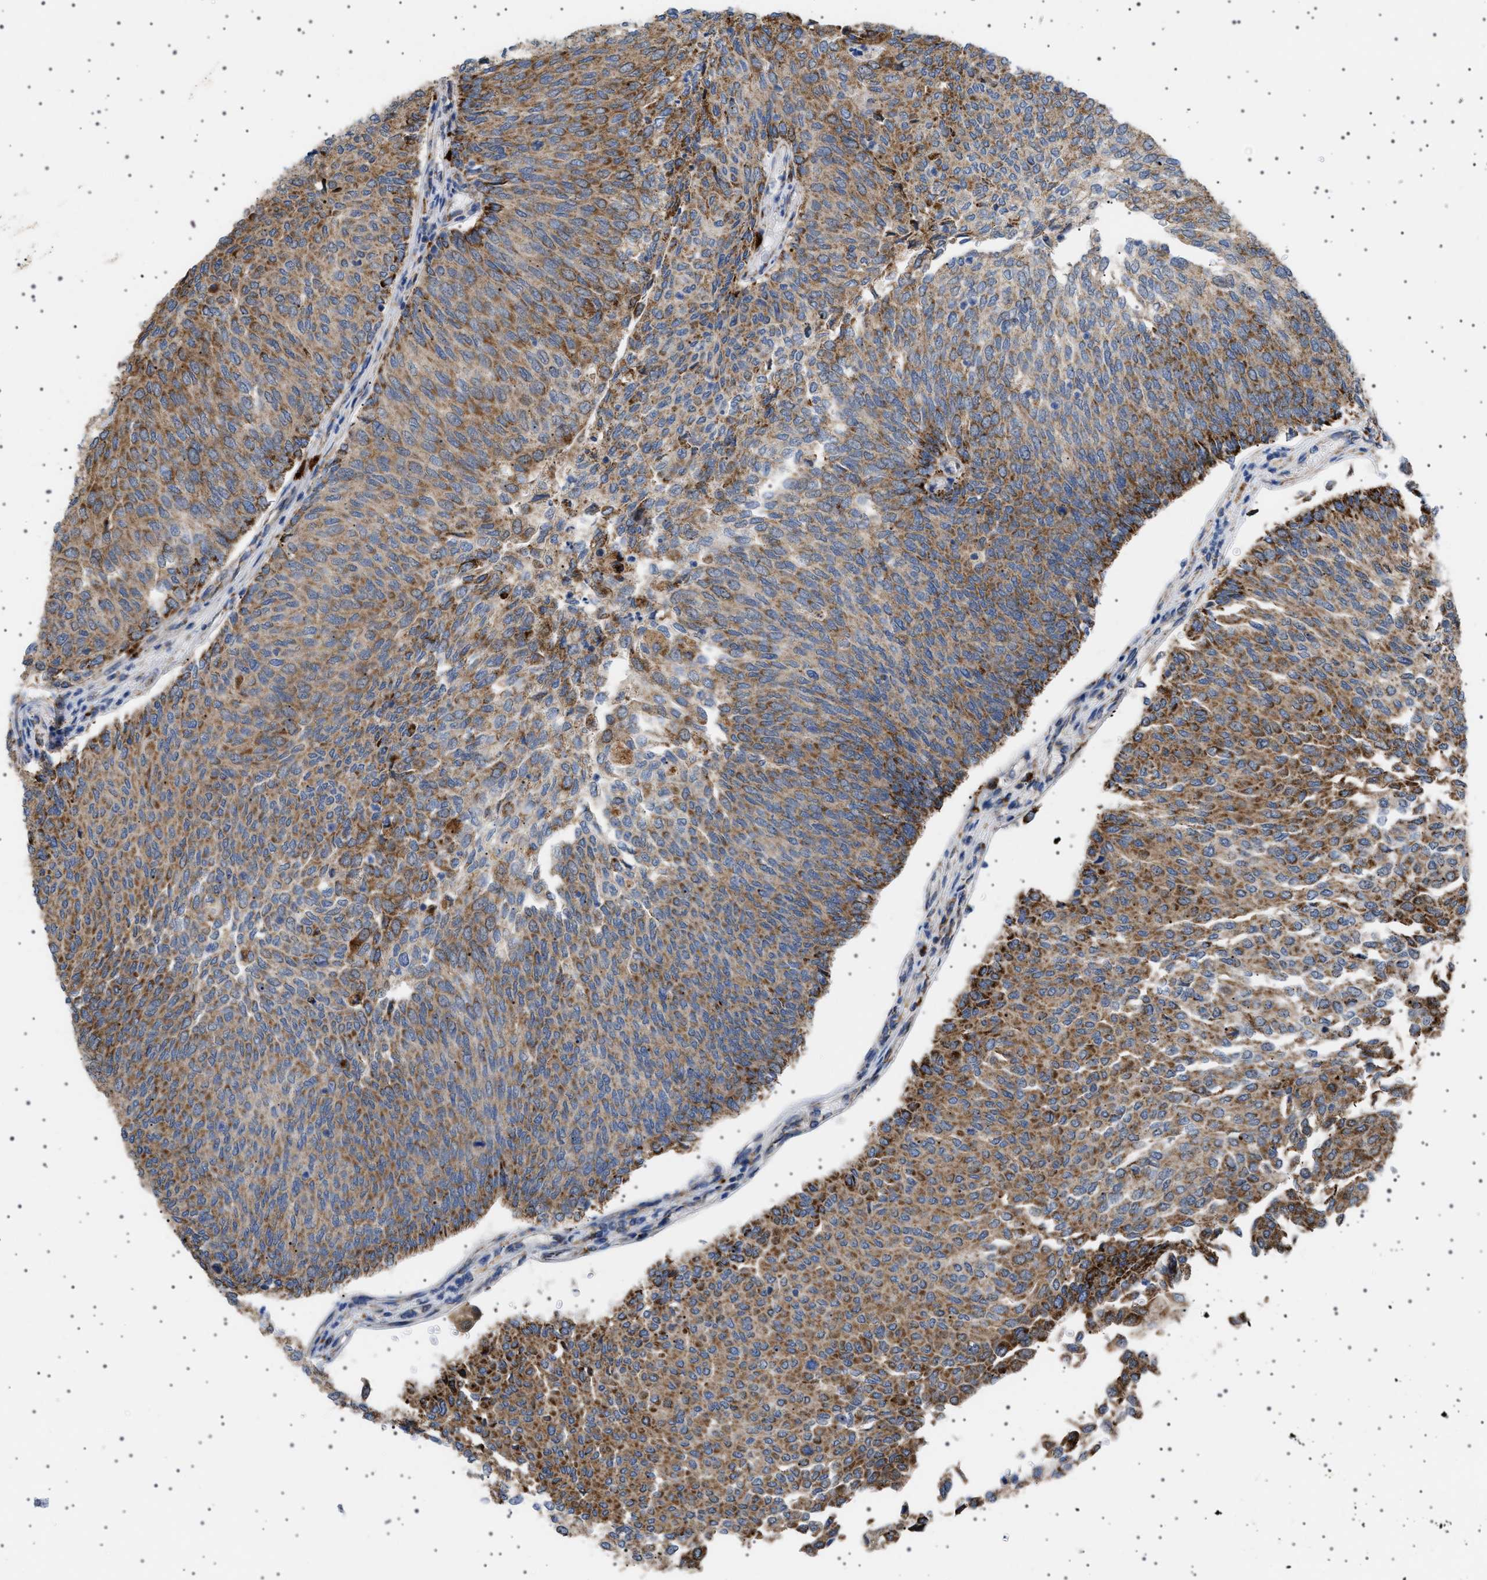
{"staining": {"intensity": "moderate", "quantity": "25%-75%", "location": "cytoplasmic/membranous"}, "tissue": "urothelial cancer", "cell_type": "Tumor cells", "image_type": "cancer", "snomed": [{"axis": "morphology", "description": "Urothelial carcinoma, Low grade"}, {"axis": "topography", "description": "Urinary bladder"}], "caption": "Tumor cells reveal medium levels of moderate cytoplasmic/membranous expression in about 25%-75% of cells in urothelial cancer.", "gene": "UBXN8", "patient": {"sex": "female", "age": 79}}